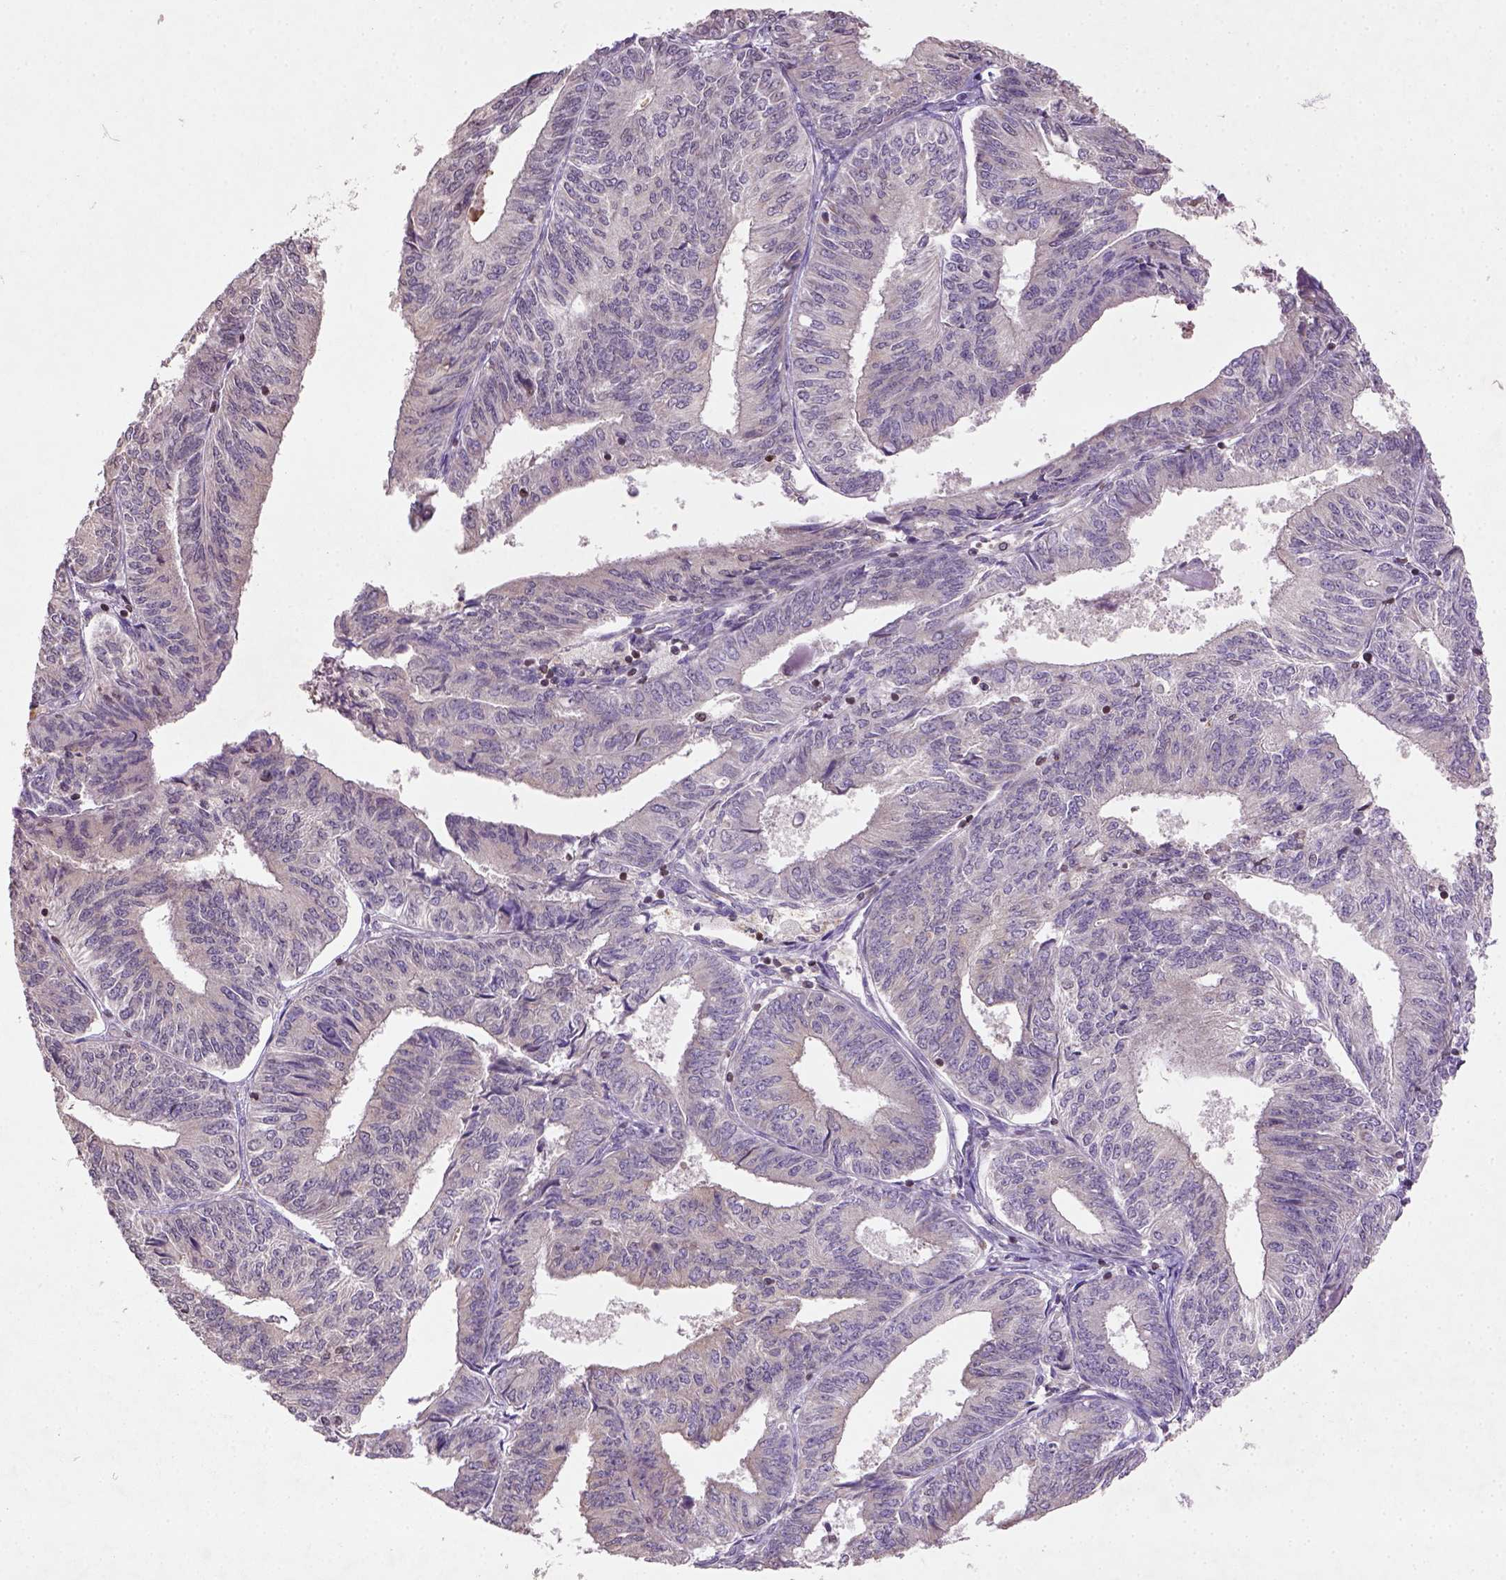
{"staining": {"intensity": "weak", "quantity": "<25%", "location": "cytoplasmic/membranous"}, "tissue": "endometrial cancer", "cell_type": "Tumor cells", "image_type": "cancer", "snomed": [{"axis": "morphology", "description": "Adenocarcinoma, NOS"}, {"axis": "topography", "description": "Endometrium"}], "caption": "A histopathology image of endometrial cancer (adenocarcinoma) stained for a protein reveals no brown staining in tumor cells.", "gene": "NUDT3", "patient": {"sex": "female", "age": 58}}